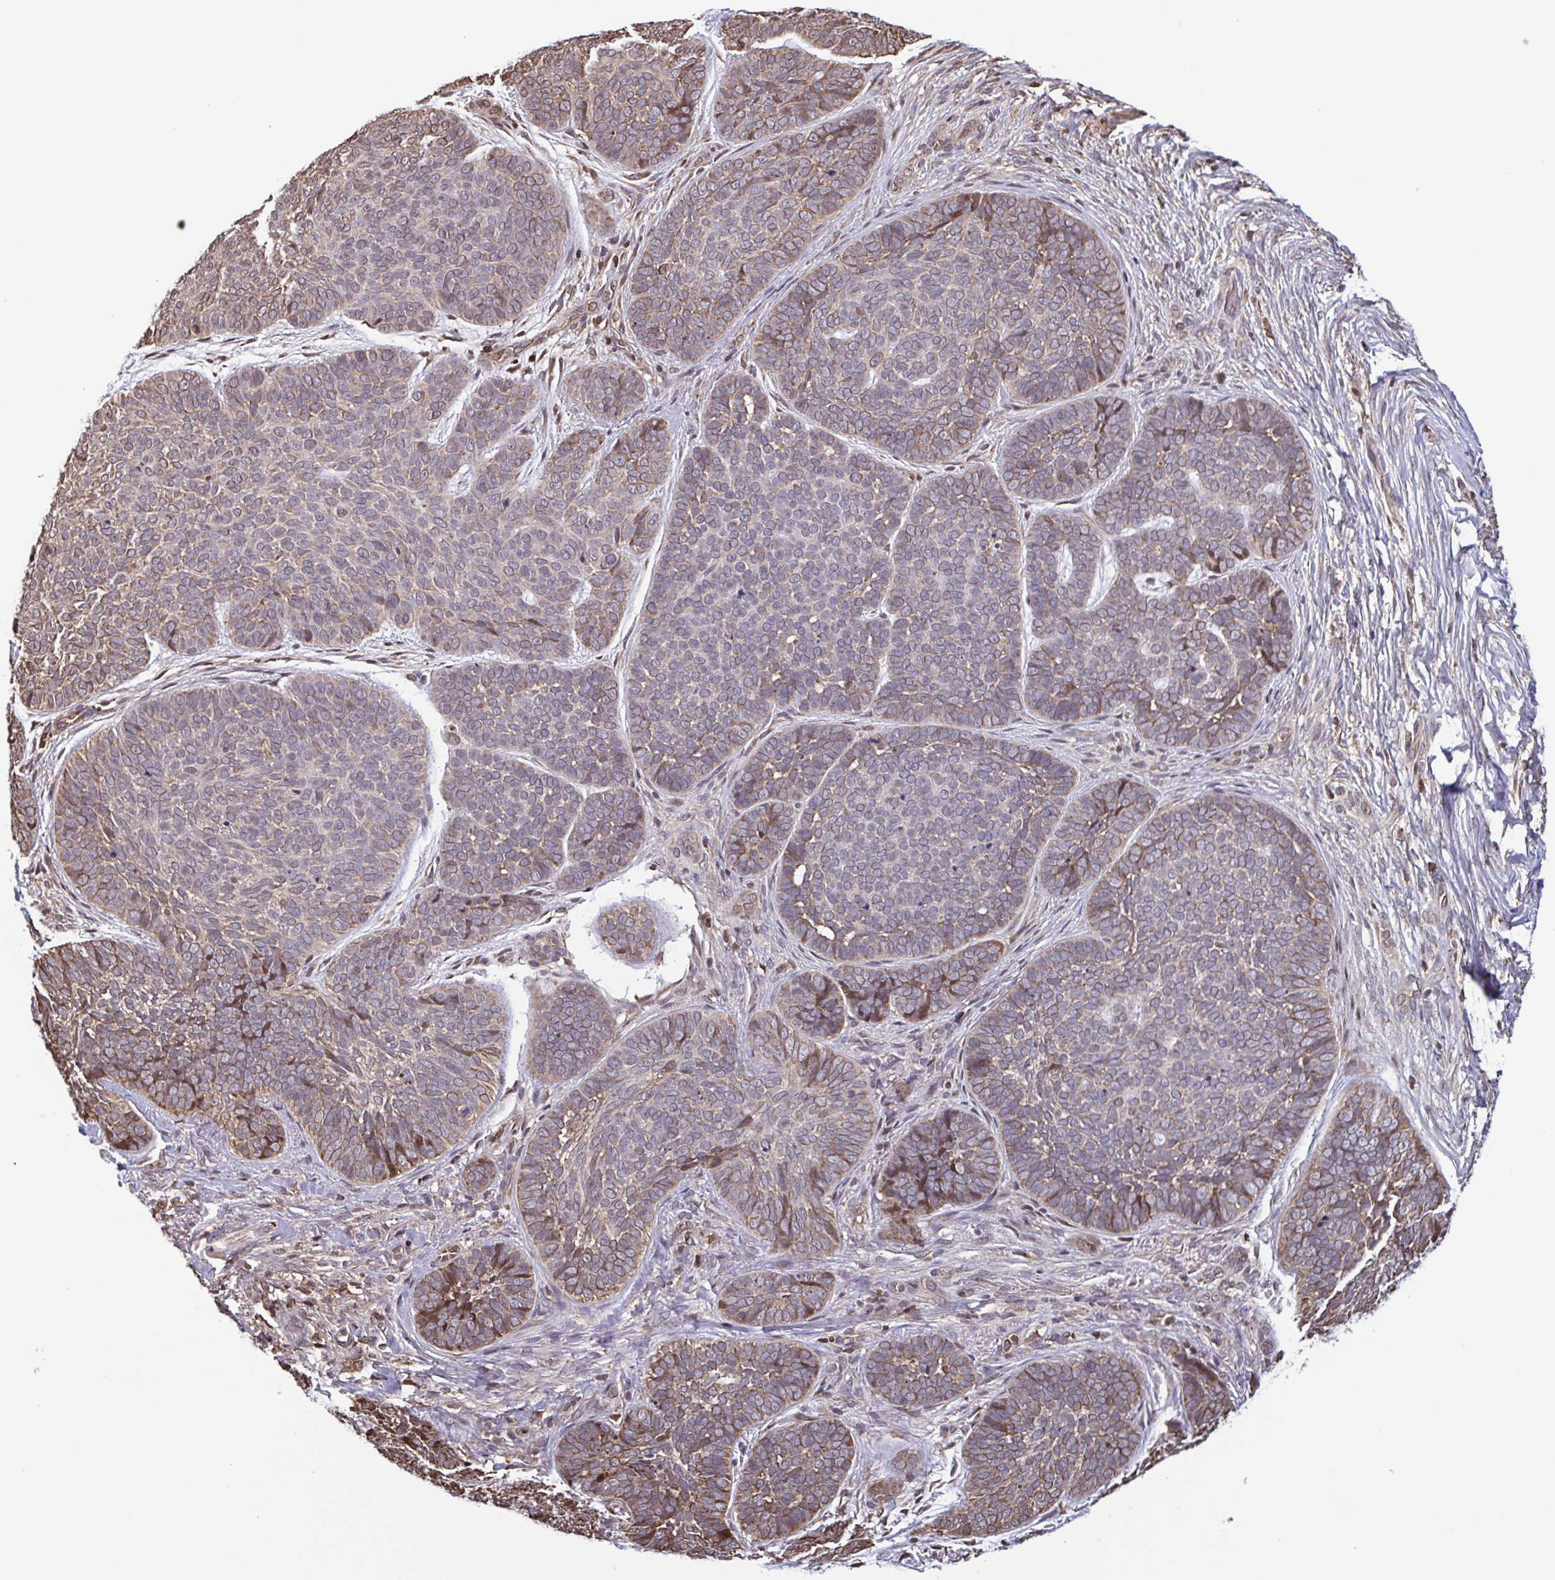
{"staining": {"intensity": "weak", "quantity": "25%-75%", "location": "cytoplasmic/membranous,nuclear"}, "tissue": "skin cancer", "cell_type": "Tumor cells", "image_type": "cancer", "snomed": [{"axis": "morphology", "description": "Basal cell carcinoma"}, {"axis": "topography", "description": "Skin"}, {"axis": "topography", "description": "Skin of nose"}], "caption": "Immunohistochemistry photomicrograph of neoplastic tissue: human skin cancer stained using immunohistochemistry (IHC) shows low levels of weak protein expression localized specifically in the cytoplasmic/membranous and nuclear of tumor cells, appearing as a cytoplasmic/membranous and nuclear brown color.", "gene": "SEC63", "patient": {"sex": "female", "age": 81}}